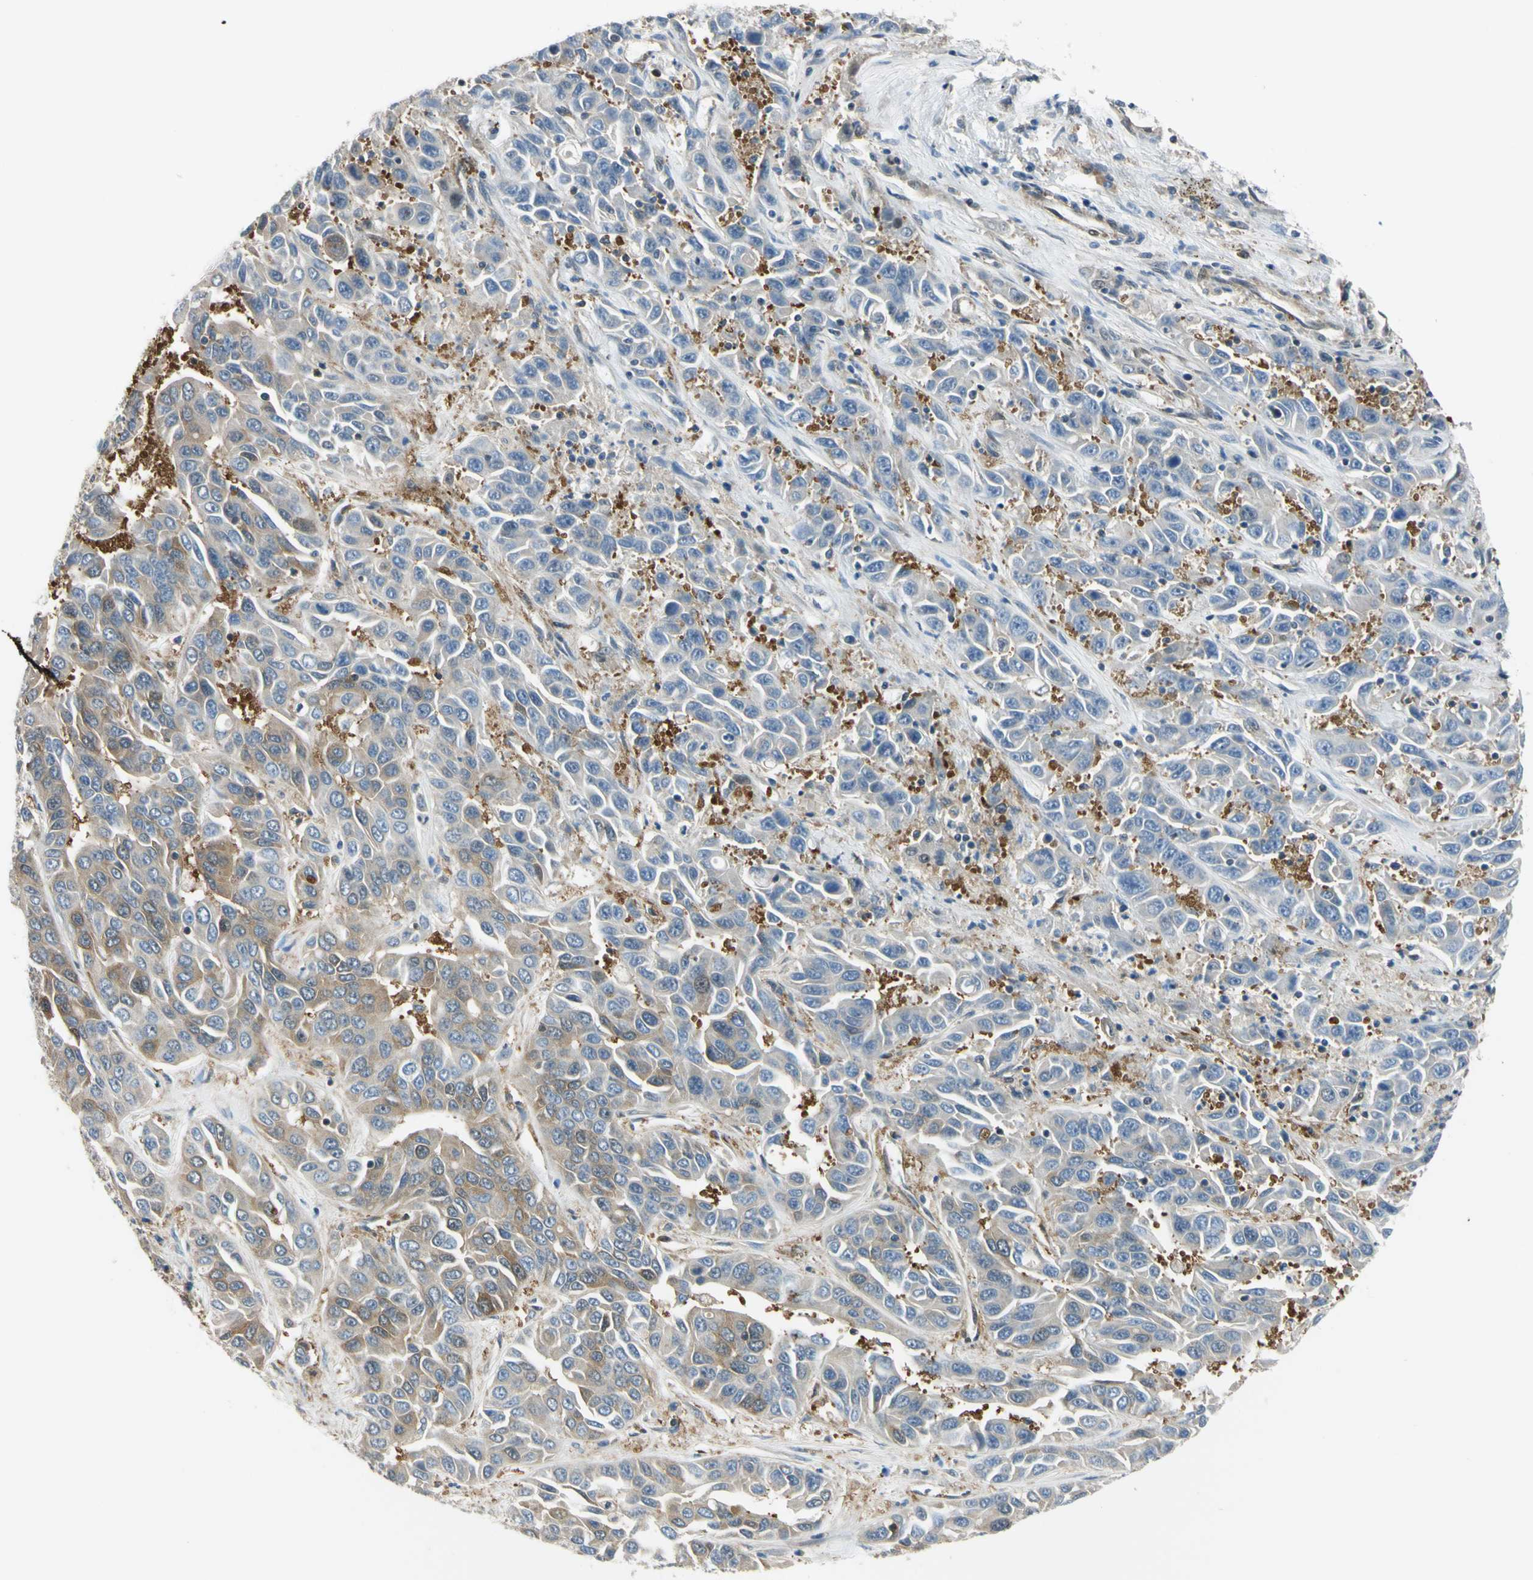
{"staining": {"intensity": "weak", "quantity": "25%-75%", "location": "cytoplasmic/membranous,nuclear"}, "tissue": "liver cancer", "cell_type": "Tumor cells", "image_type": "cancer", "snomed": [{"axis": "morphology", "description": "Cholangiocarcinoma"}, {"axis": "topography", "description": "Liver"}], "caption": "Tumor cells demonstrate weak cytoplasmic/membranous and nuclear staining in approximately 25%-75% of cells in liver cancer (cholangiocarcinoma).", "gene": "RASGRF1", "patient": {"sex": "female", "age": 52}}